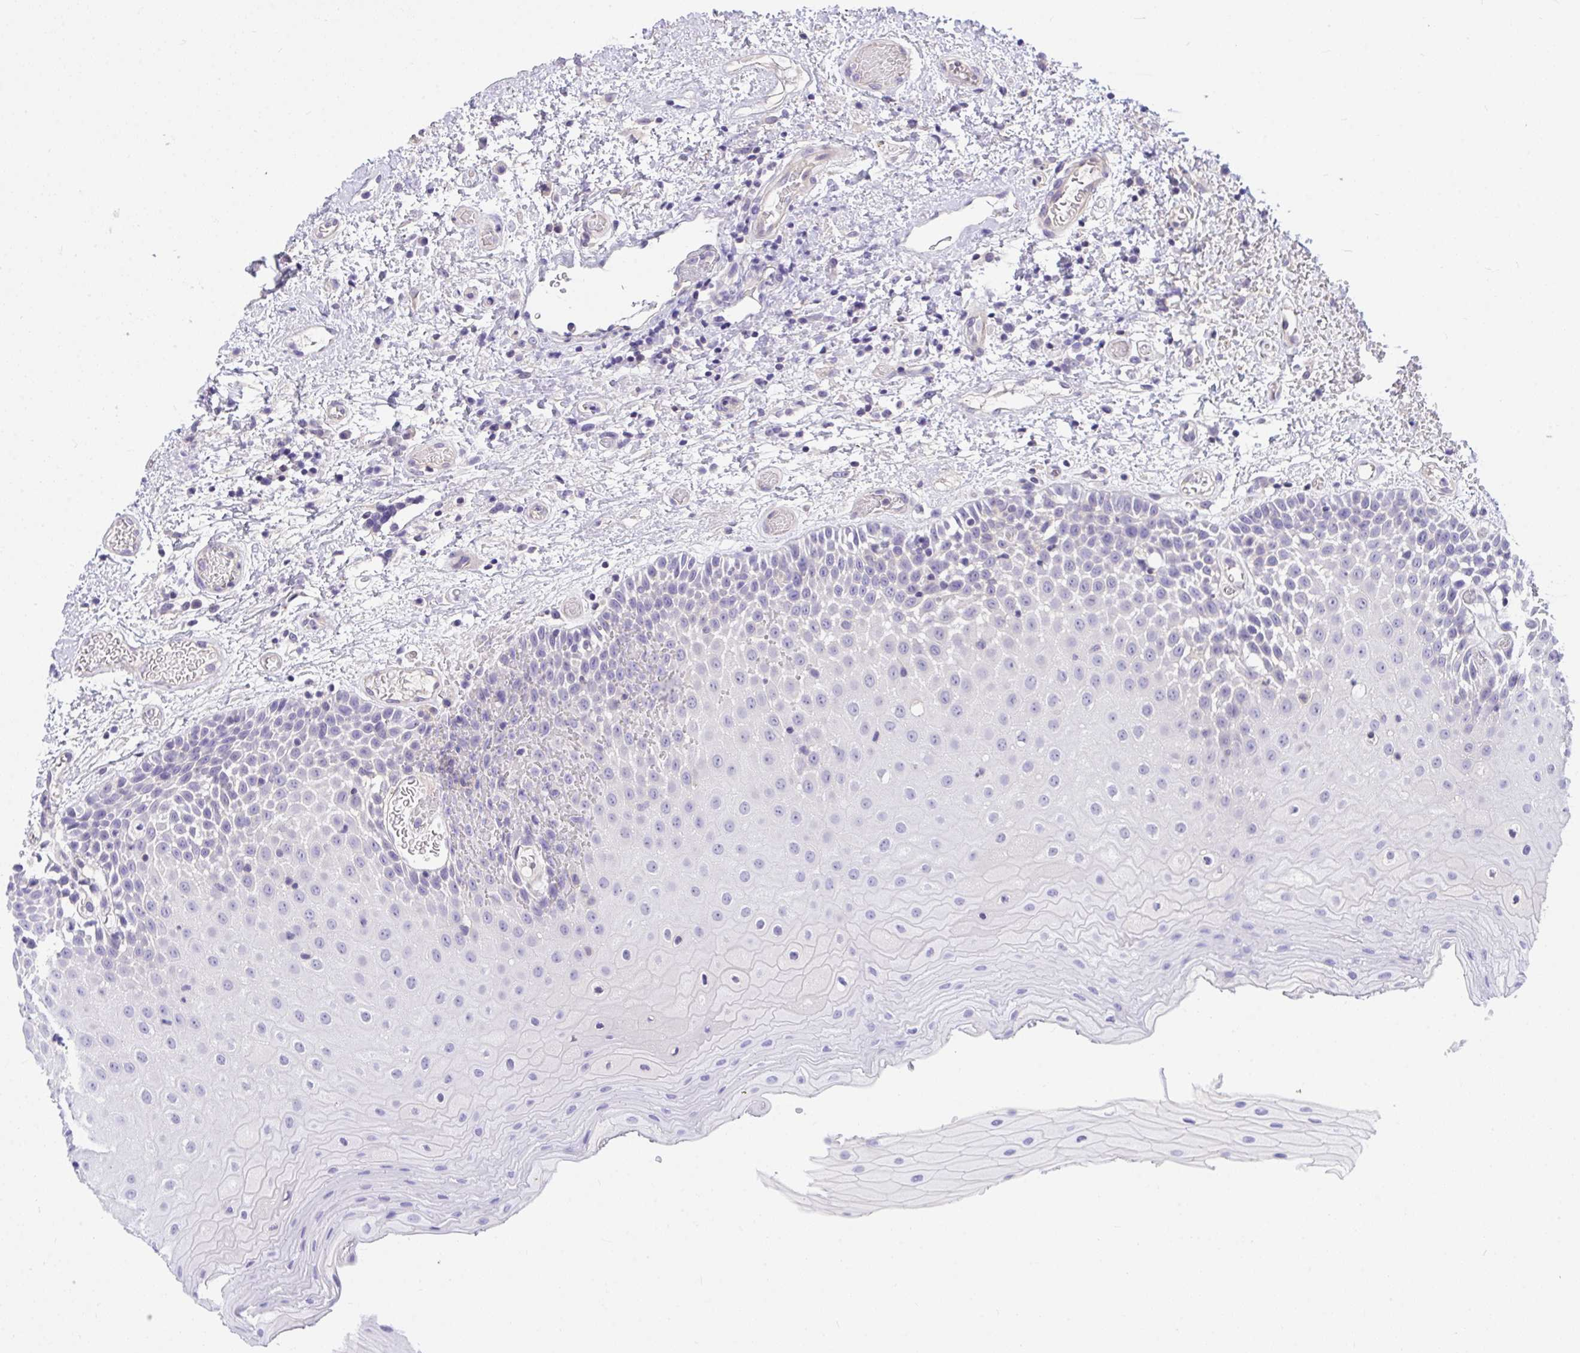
{"staining": {"intensity": "negative", "quantity": "none", "location": "none"}, "tissue": "oral mucosa", "cell_type": "Squamous epithelial cells", "image_type": "normal", "snomed": [{"axis": "morphology", "description": "Normal tissue, NOS"}, {"axis": "topography", "description": "Oral tissue"}], "caption": "Oral mucosa was stained to show a protein in brown. There is no significant expression in squamous epithelial cells. (DAB immunohistochemistry visualized using brightfield microscopy, high magnification).", "gene": "TLN2", "patient": {"sex": "female", "age": 82}}